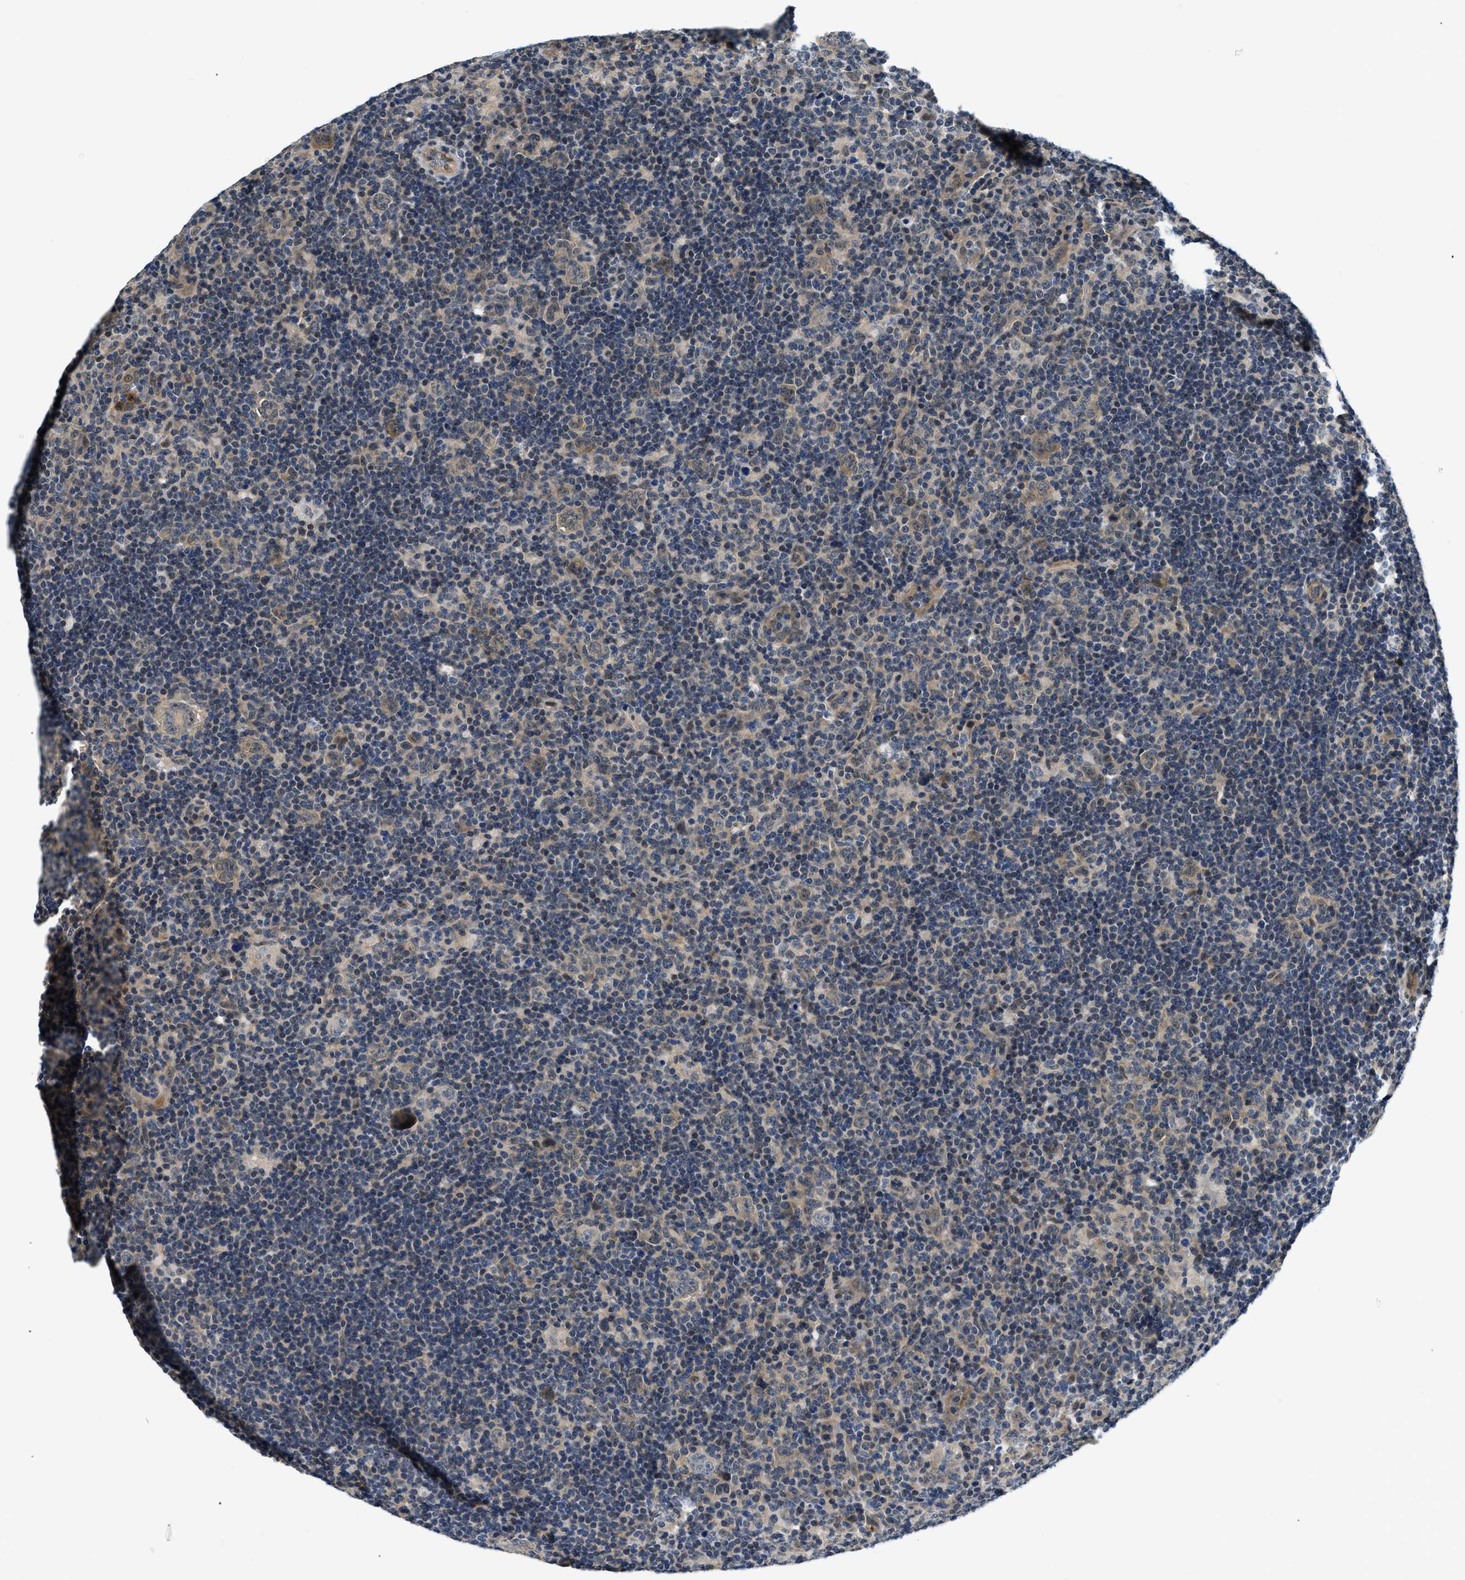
{"staining": {"intensity": "strong", "quantity": "25%-75%", "location": "cytoplasmic/membranous"}, "tissue": "lymphoma", "cell_type": "Tumor cells", "image_type": "cancer", "snomed": [{"axis": "morphology", "description": "Hodgkin's disease, NOS"}, {"axis": "topography", "description": "Lymph node"}], "caption": "There is high levels of strong cytoplasmic/membranous expression in tumor cells of Hodgkin's disease, as demonstrated by immunohistochemical staining (brown color).", "gene": "SMAD4", "patient": {"sex": "female", "age": 57}}